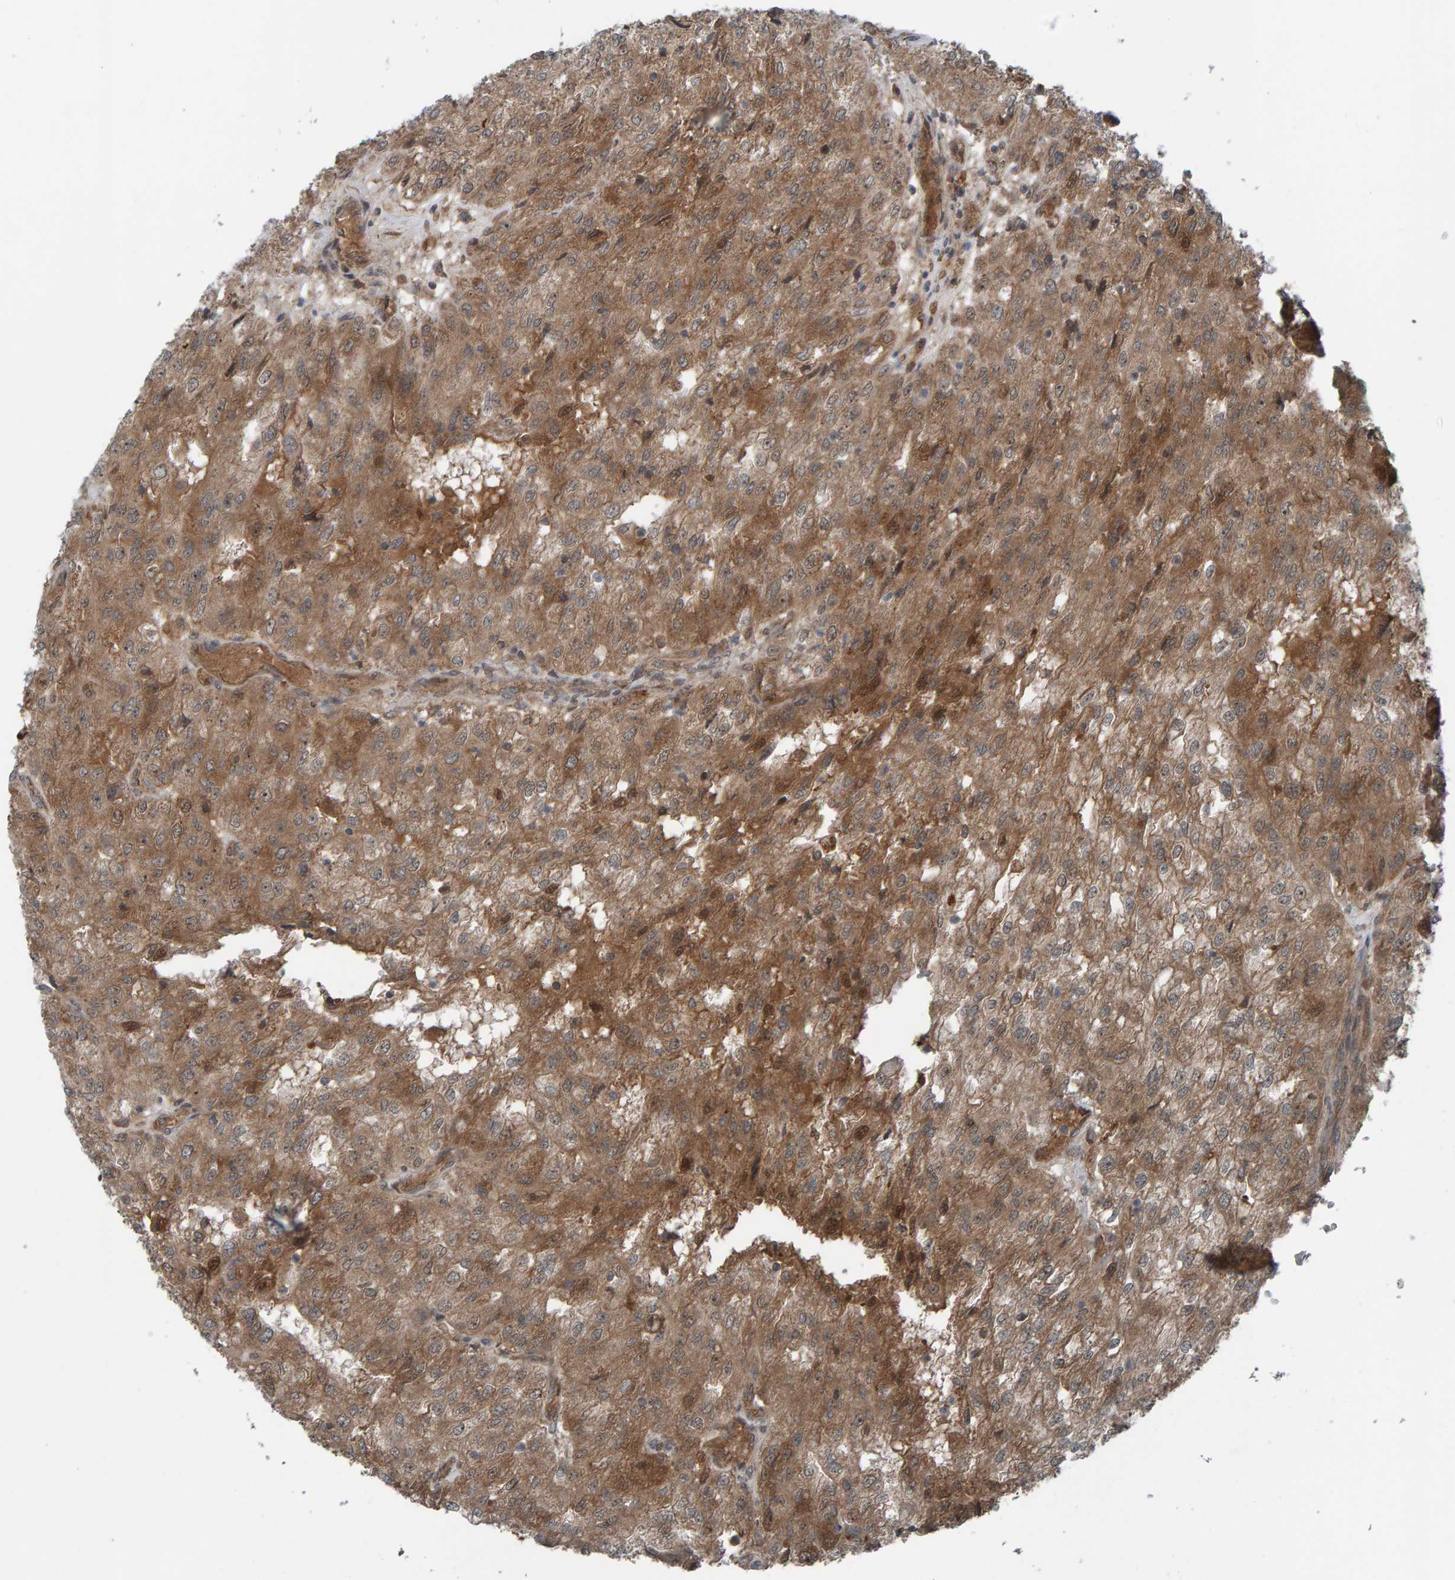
{"staining": {"intensity": "moderate", "quantity": ">75%", "location": "cytoplasmic/membranous"}, "tissue": "renal cancer", "cell_type": "Tumor cells", "image_type": "cancer", "snomed": [{"axis": "morphology", "description": "Adenocarcinoma, NOS"}, {"axis": "topography", "description": "Kidney"}], "caption": "Immunohistochemical staining of human renal adenocarcinoma exhibits medium levels of moderate cytoplasmic/membranous expression in approximately >75% of tumor cells.", "gene": "CUEDC1", "patient": {"sex": "female", "age": 54}}